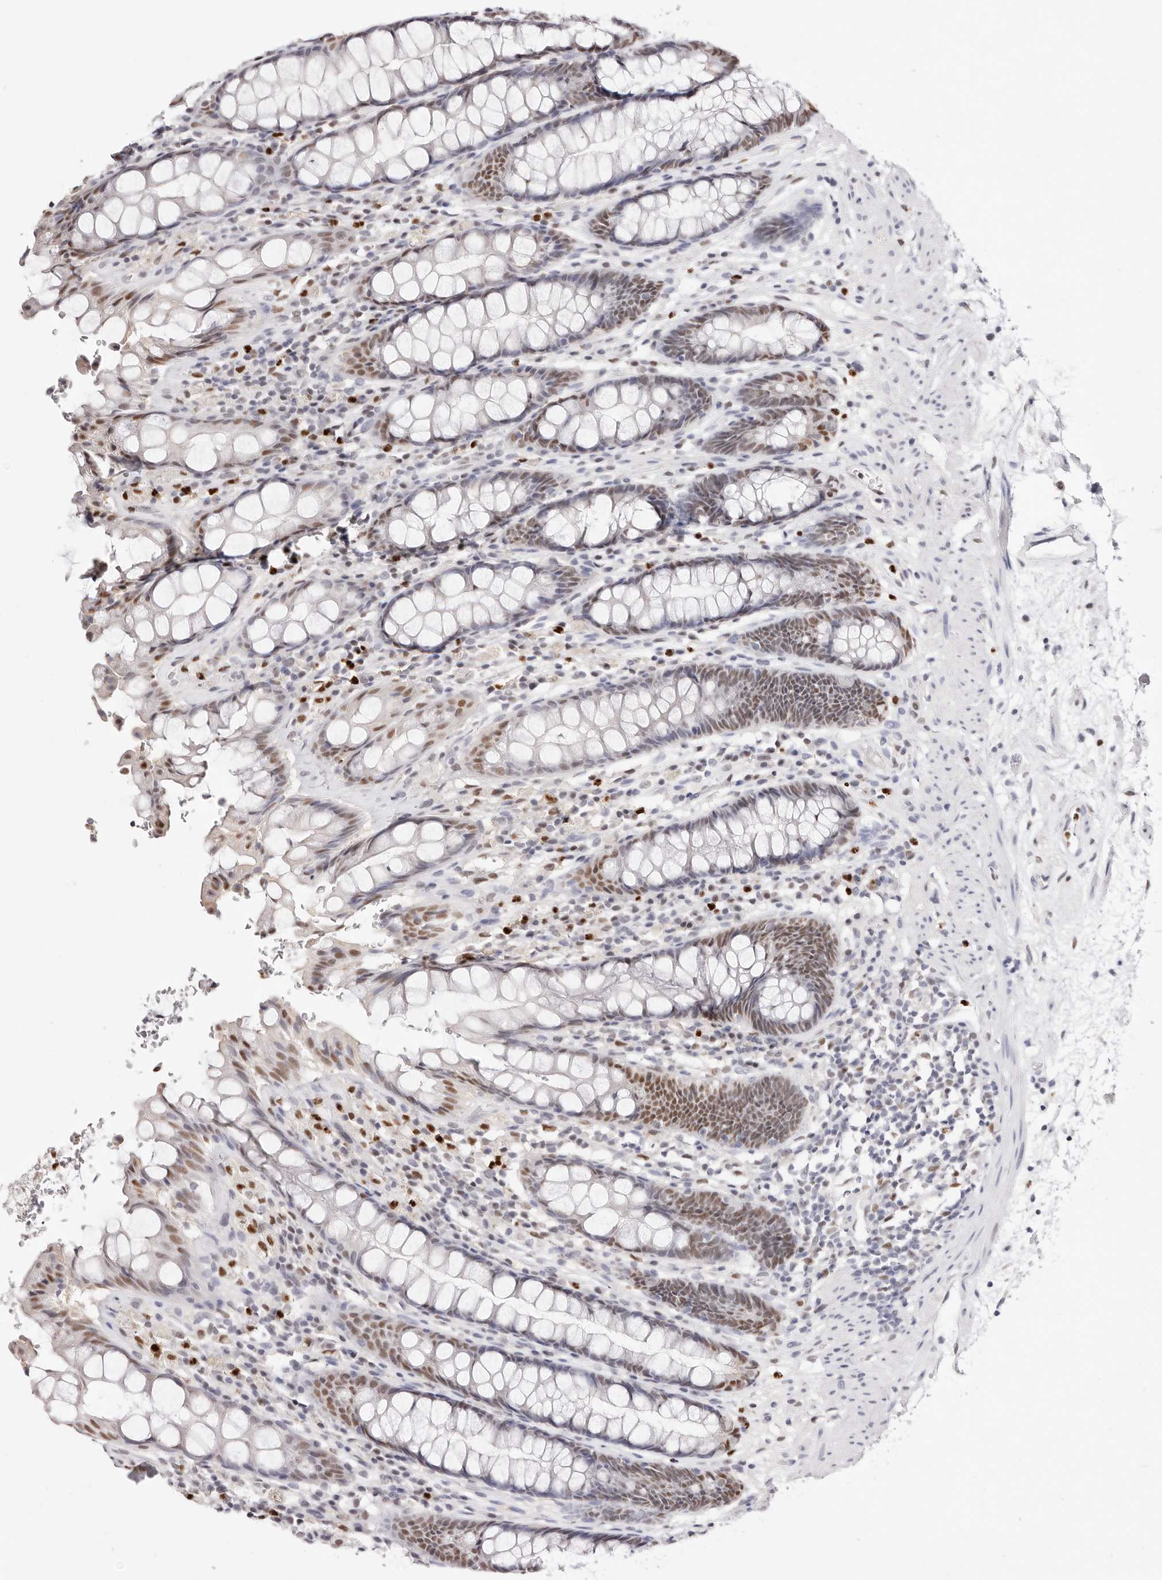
{"staining": {"intensity": "moderate", "quantity": "25%-75%", "location": "nuclear"}, "tissue": "rectum", "cell_type": "Glandular cells", "image_type": "normal", "snomed": [{"axis": "morphology", "description": "Normal tissue, NOS"}, {"axis": "topography", "description": "Rectum"}], "caption": "IHC histopathology image of unremarkable rectum: rectum stained using immunohistochemistry (IHC) demonstrates medium levels of moderate protein expression localized specifically in the nuclear of glandular cells, appearing as a nuclear brown color.", "gene": "TKT", "patient": {"sex": "male", "age": 64}}